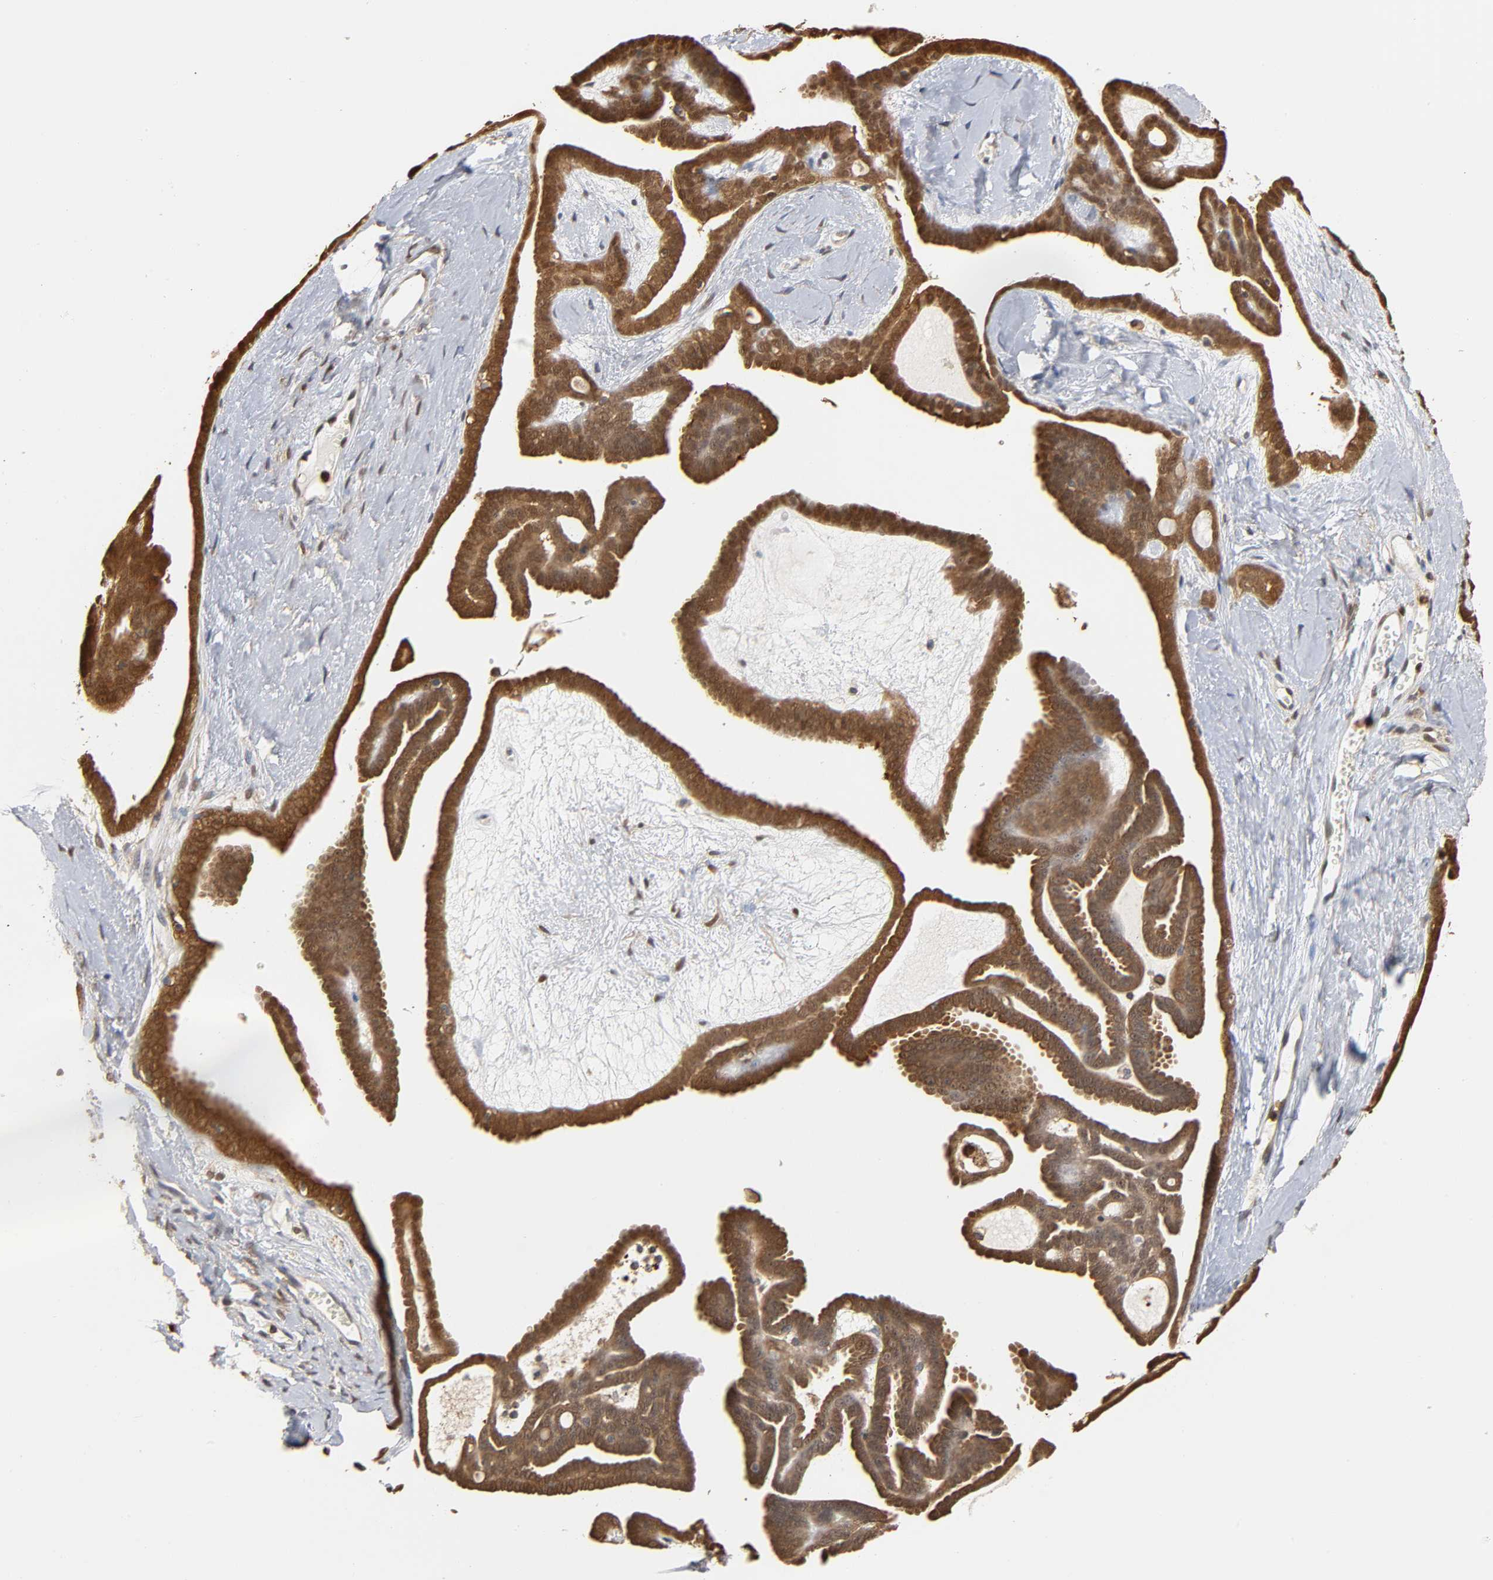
{"staining": {"intensity": "moderate", "quantity": ">75%", "location": "cytoplasmic/membranous,nuclear"}, "tissue": "ovarian cancer", "cell_type": "Tumor cells", "image_type": "cancer", "snomed": [{"axis": "morphology", "description": "Cystadenocarcinoma, serous, NOS"}, {"axis": "topography", "description": "Ovary"}], "caption": "A histopathology image of human ovarian cancer (serous cystadenocarcinoma) stained for a protein reveals moderate cytoplasmic/membranous and nuclear brown staining in tumor cells.", "gene": "ANXA11", "patient": {"sex": "female", "age": 71}}